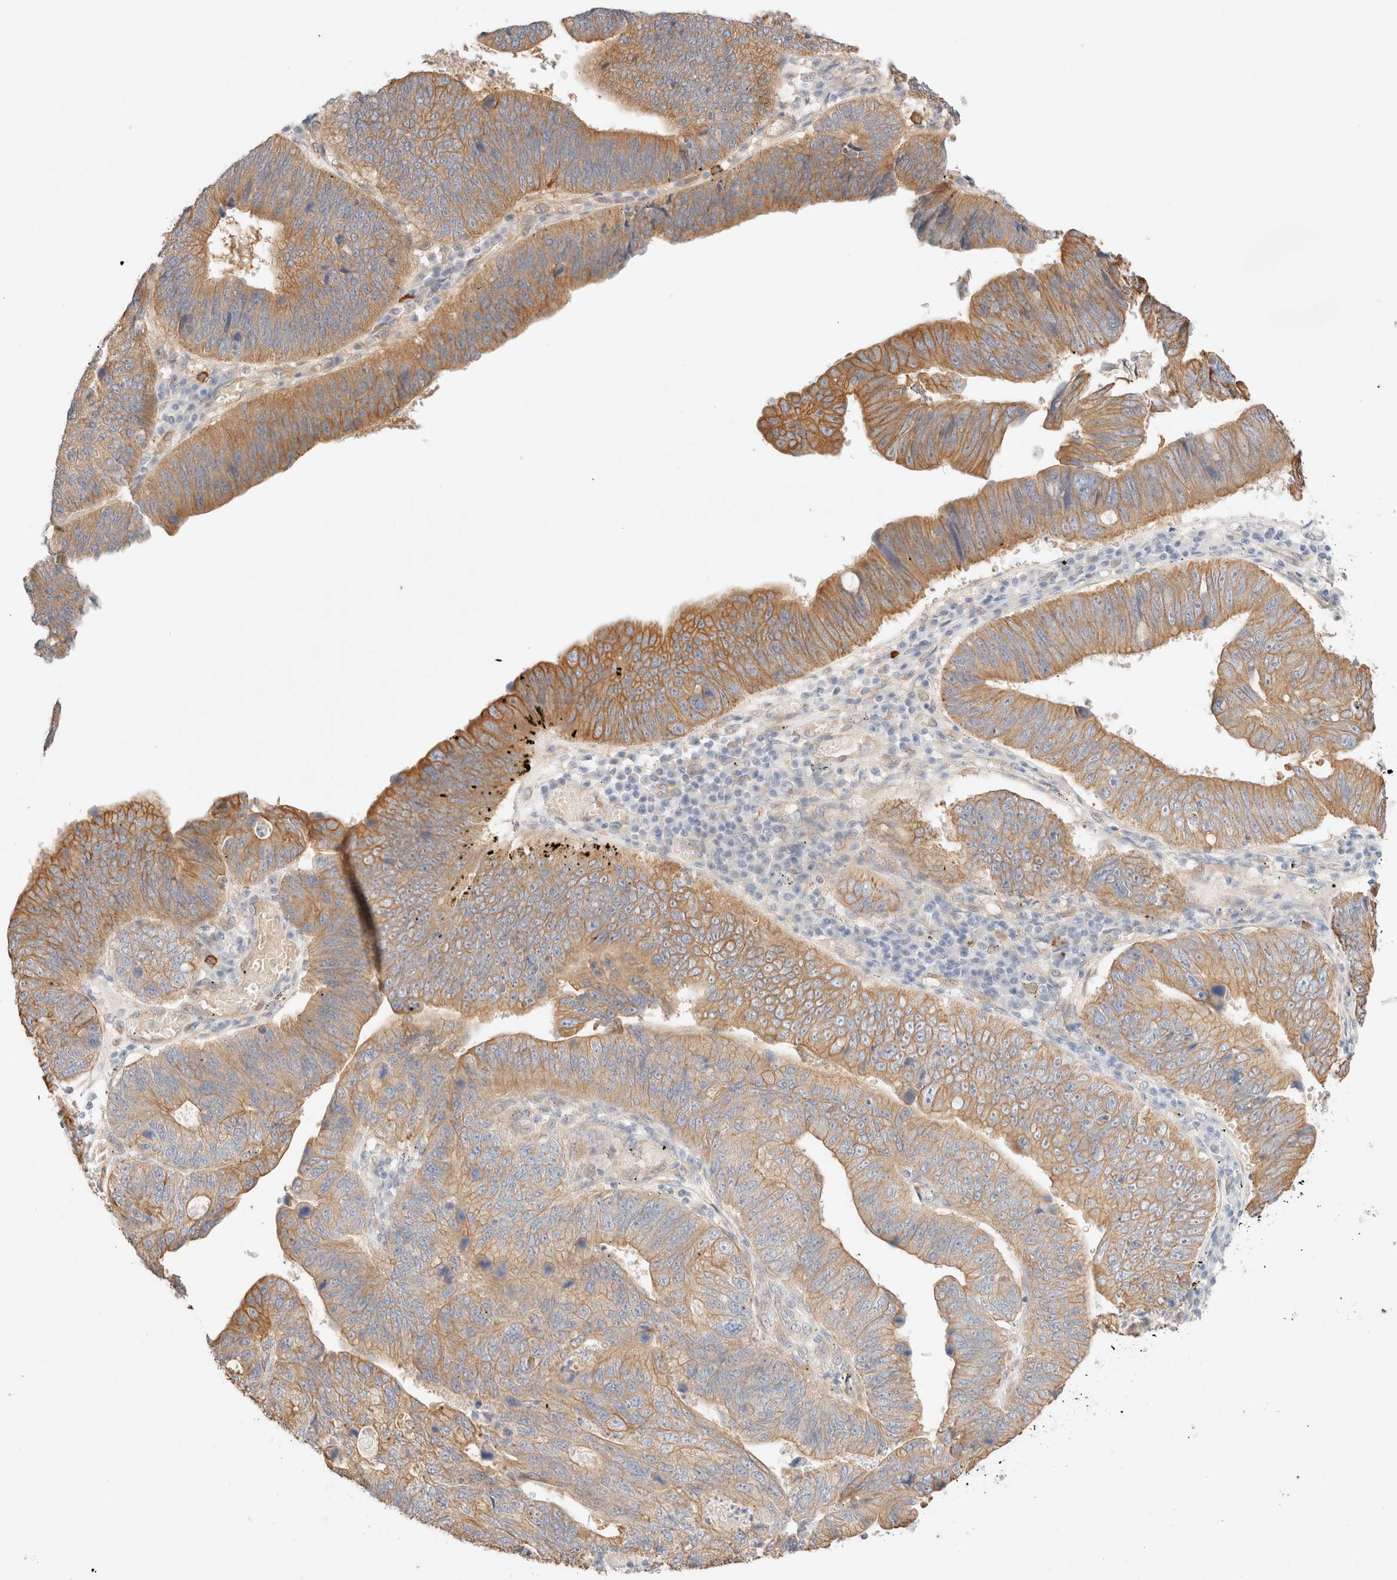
{"staining": {"intensity": "moderate", "quantity": ">75%", "location": "cytoplasmic/membranous"}, "tissue": "stomach cancer", "cell_type": "Tumor cells", "image_type": "cancer", "snomed": [{"axis": "morphology", "description": "Adenocarcinoma, NOS"}, {"axis": "topography", "description": "Stomach"}], "caption": "DAB (3,3'-diaminobenzidine) immunohistochemical staining of human adenocarcinoma (stomach) displays moderate cytoplasmic/membranous protein expression in about >75% of tumor cells. (DAB = brown stain, brightfield microscopy at high magnification).", "gene": "NIBAN2", "patient": {"sex": "male", "age": 59}}